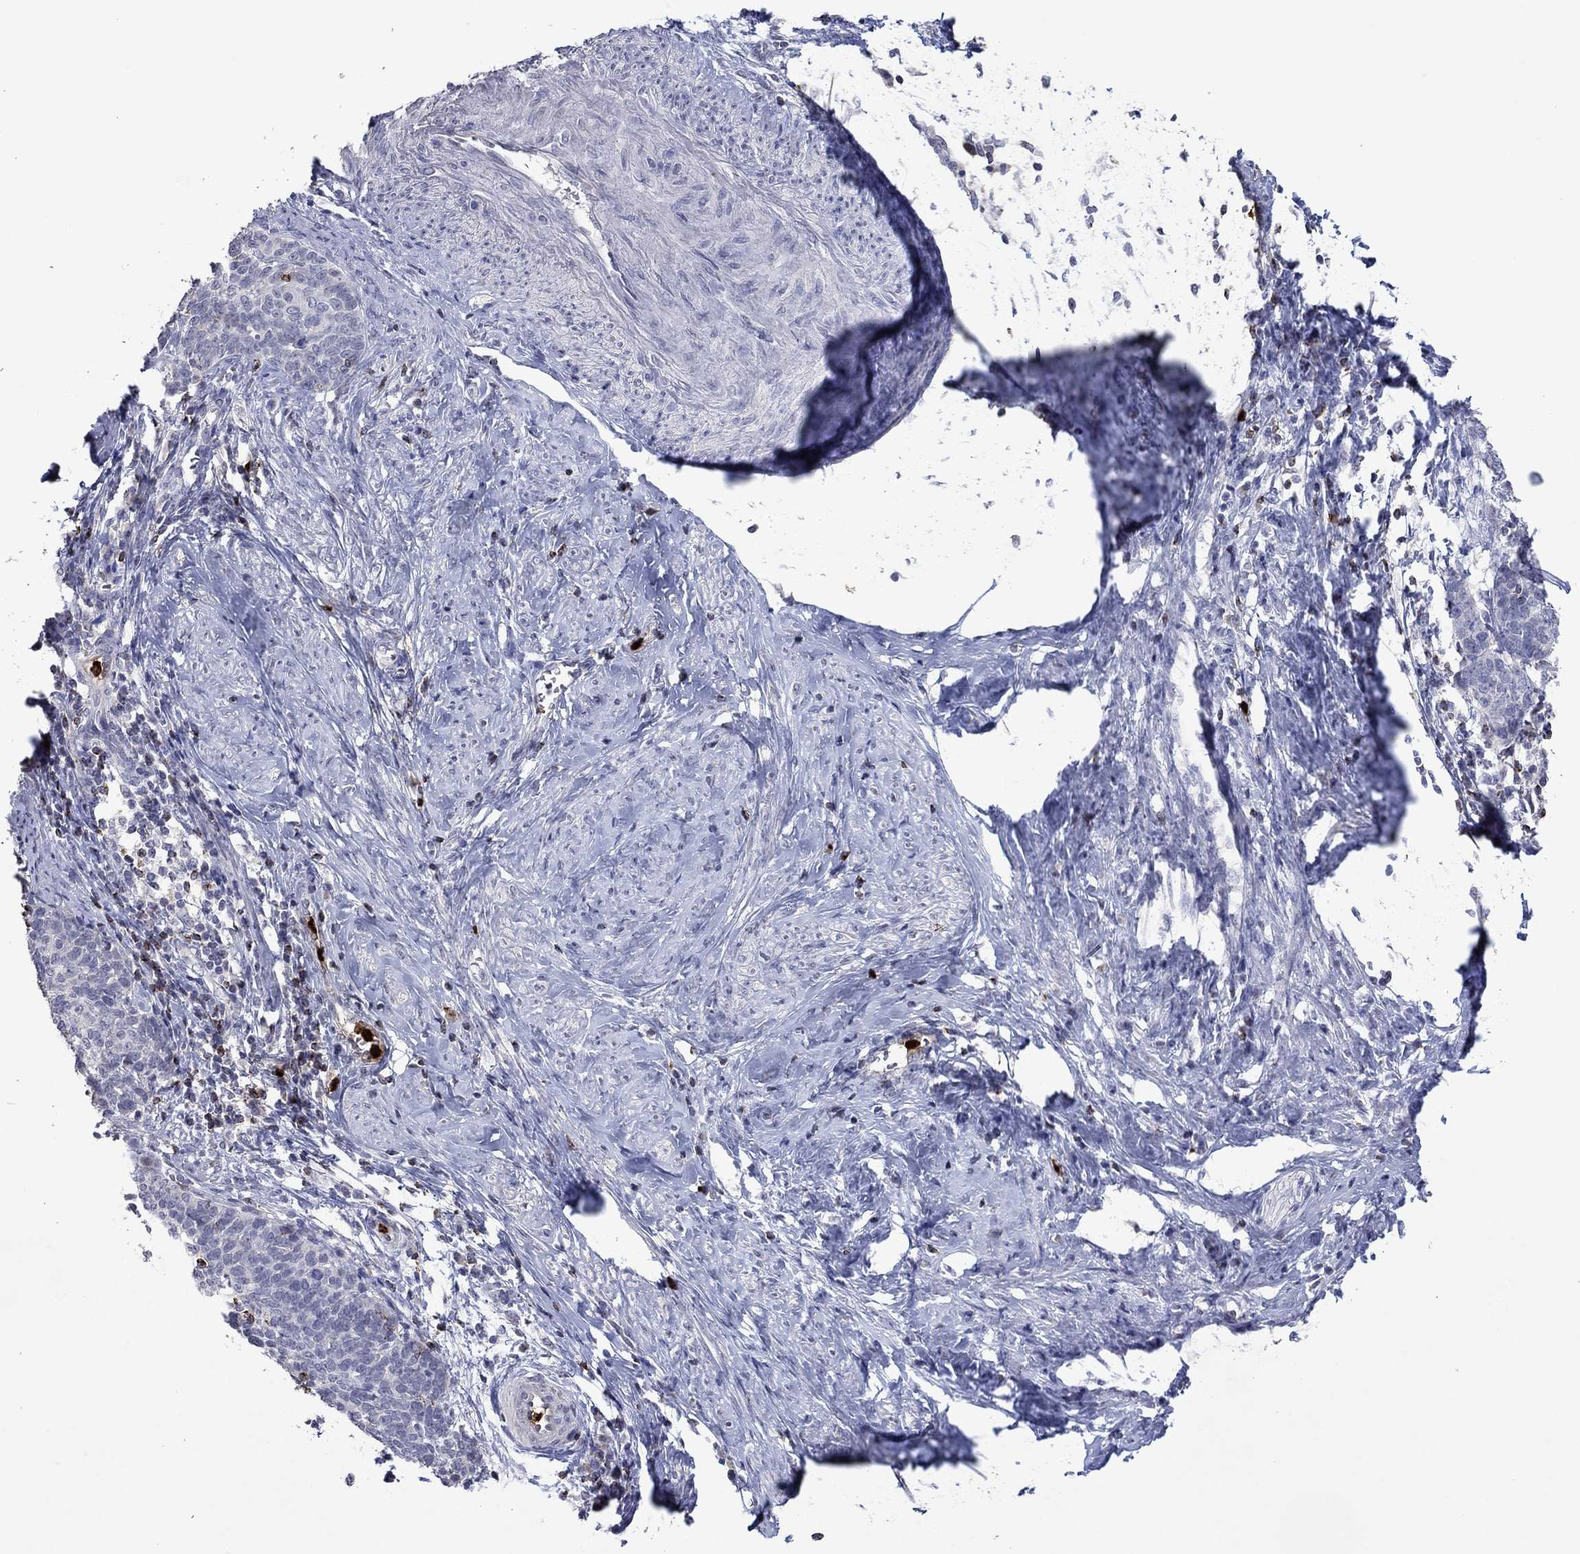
{"staining": {"intensity": "negative", "quantity": "none", "location": "none"}, "tissue": "cervical cancer", "cell_type": "Tumor cells", "image_type": "cancer", "snomed": [{"axis": "morphology", "description": "Normal tissue, NOS"}, {"axis": "morphology", "description": "Squamous cell carcinoma, NOS"}, {"axis": "topography", "description": "Cervix"}], "caption": "The micrograph reveals no significant staining in tumor cells of cervical squamous cell carcinoma.", "gene": "CCL5", "patient": {"sex": "female", "age": 39}}